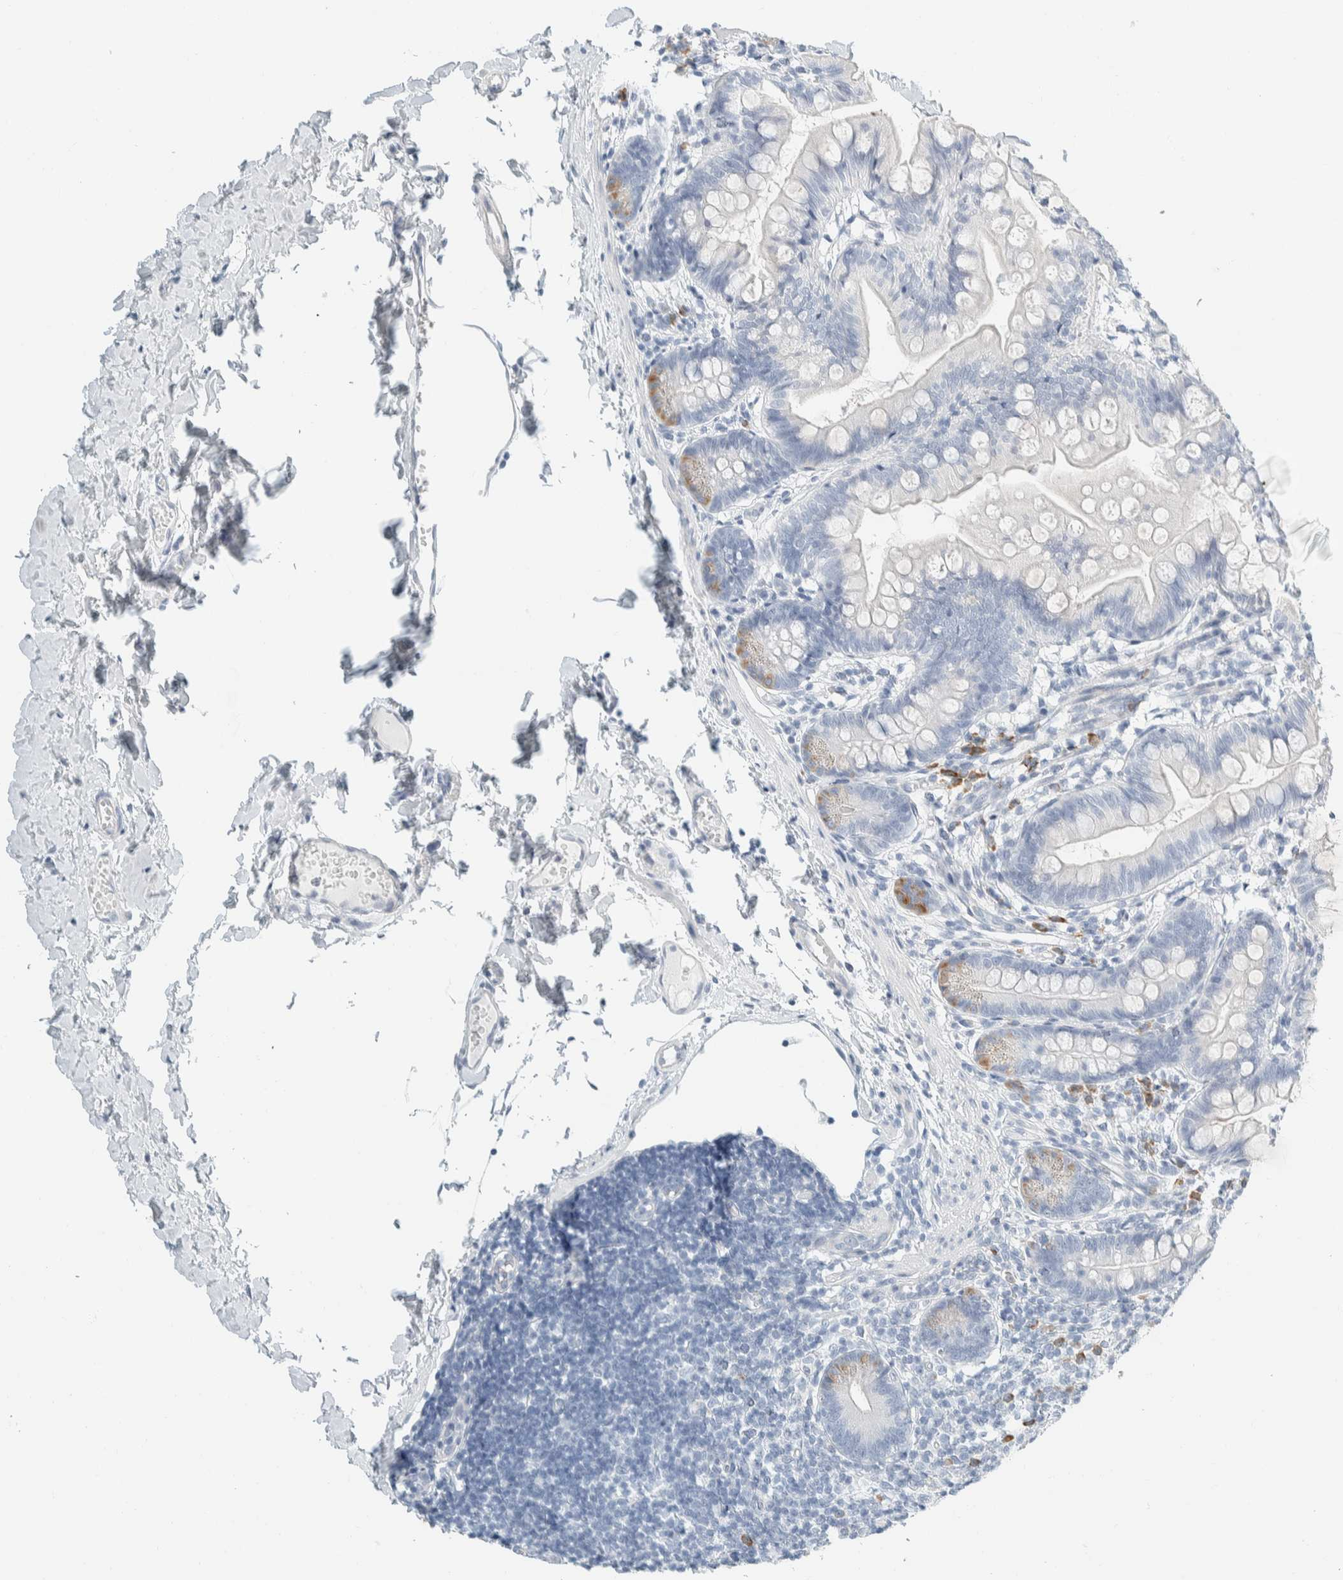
{"staining": {"intensity": "moderate", "quantity": "<25%", "location": "cytoplasmic/membranous"}, "tissue": "small intestine", "cell_type": "Glandular cells", "image_type": "normal", "snomed": [{"axis": "morphology", "description": "Normal tissue, NOS"}, {"axis": "topography", "description": "Small intestine"}], "caption": "Moderate cytoplasmic/membranous staining for a protein is identified in about <25% of glandular cells of unremarkable small intestine using IHC.", "gene": "ARHGAP27", "patient": {"sex": "male", "age": 7}}